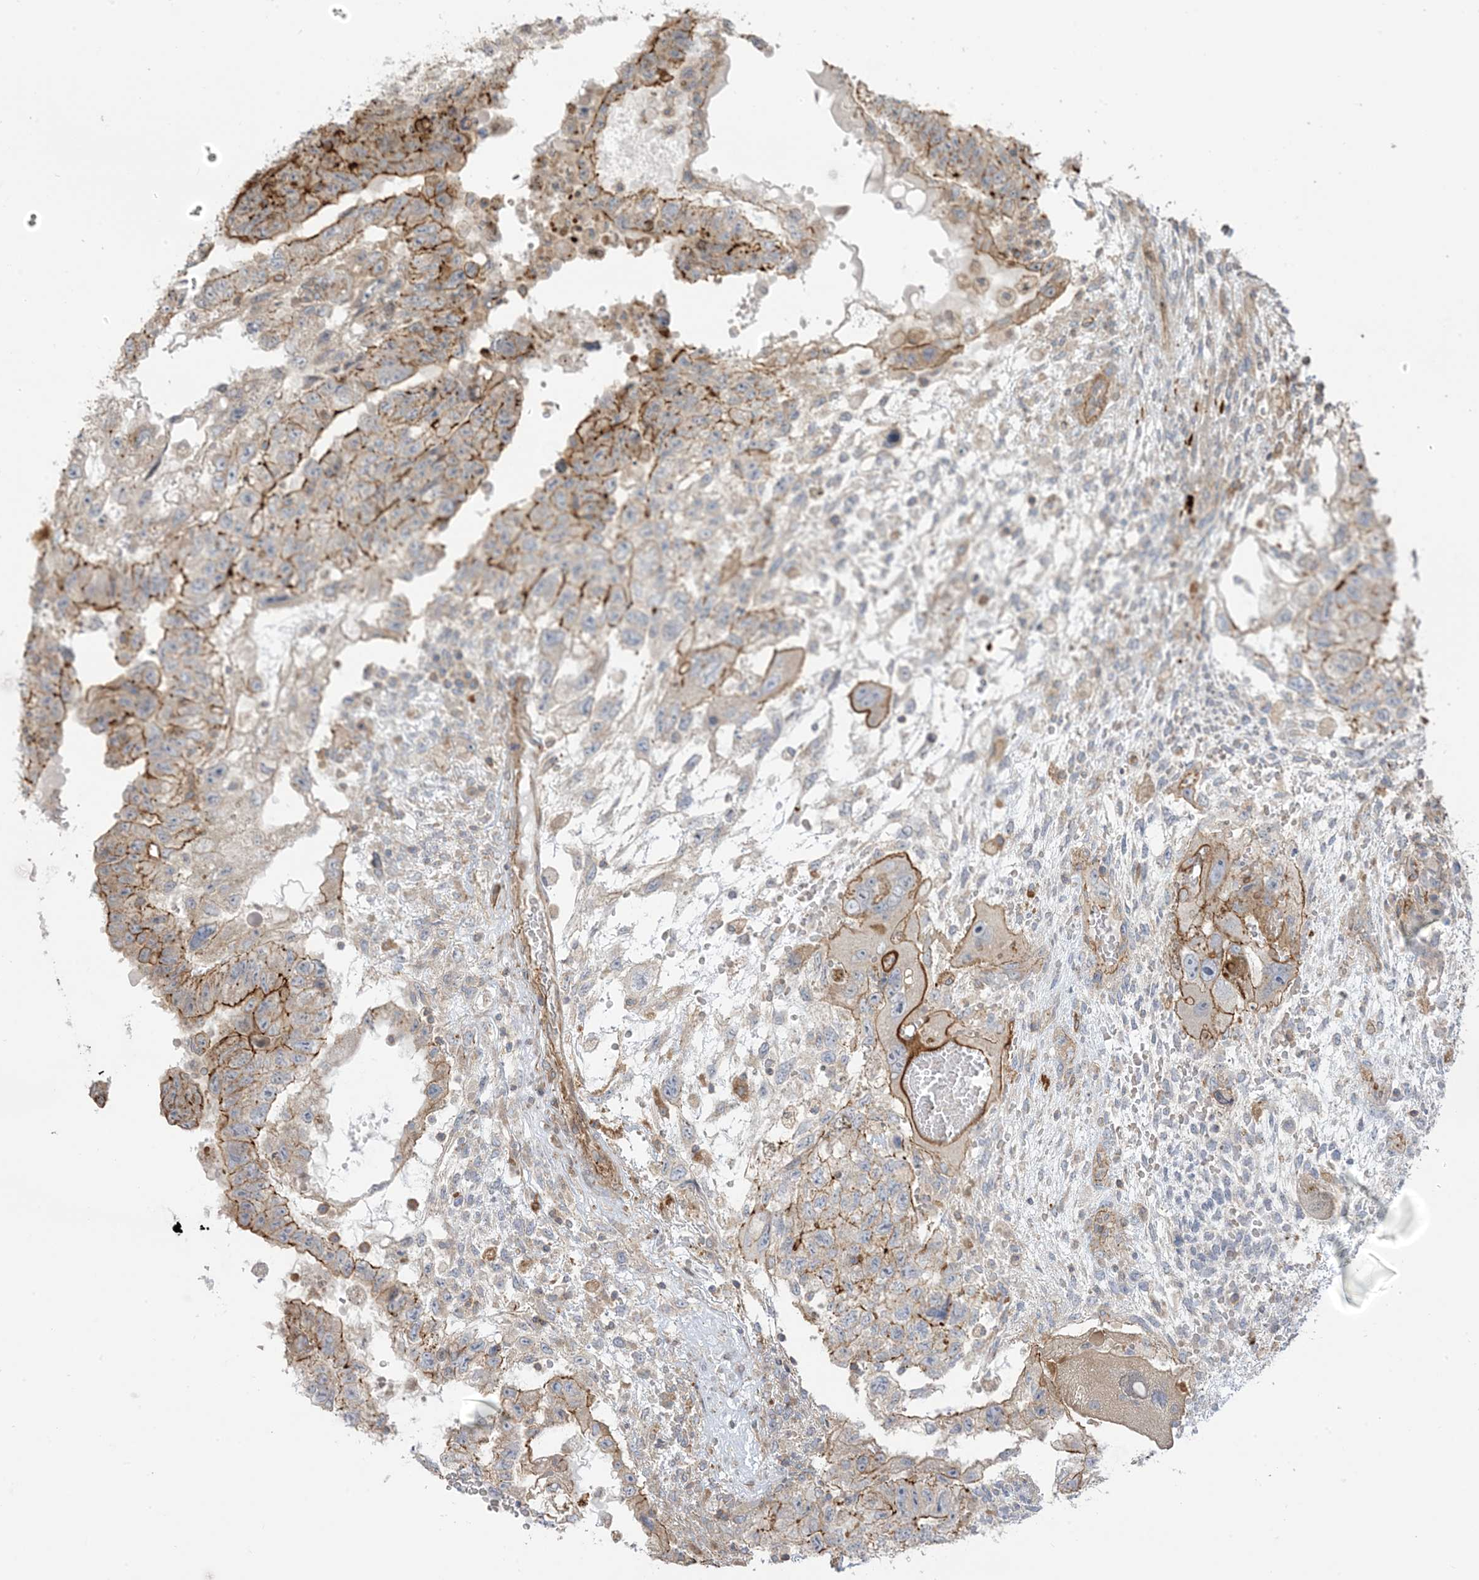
{"staining": {"intensity": "moderate", "quantity": "25%-75%", "location": "cytoplasmic/membranous"}, "tissue": "testis cancer", "cell_type": "Tumor cells", "image_type": "cancer", "snomed": [{"axis": "morphology", "description": "Carcinoma, Embryonal, NOS"}, {"axis": "topography", "description": "Testis"}], "caption": "Immunohistochemical staining of human testis cancer (embryonal carcinoma) shows medium levels of moderate cytoplasmic/membranous expression in approximately 25%-75% of tumor cells.", "gene": "ICMT", "patient": {"sex": "male", "age": 36}}